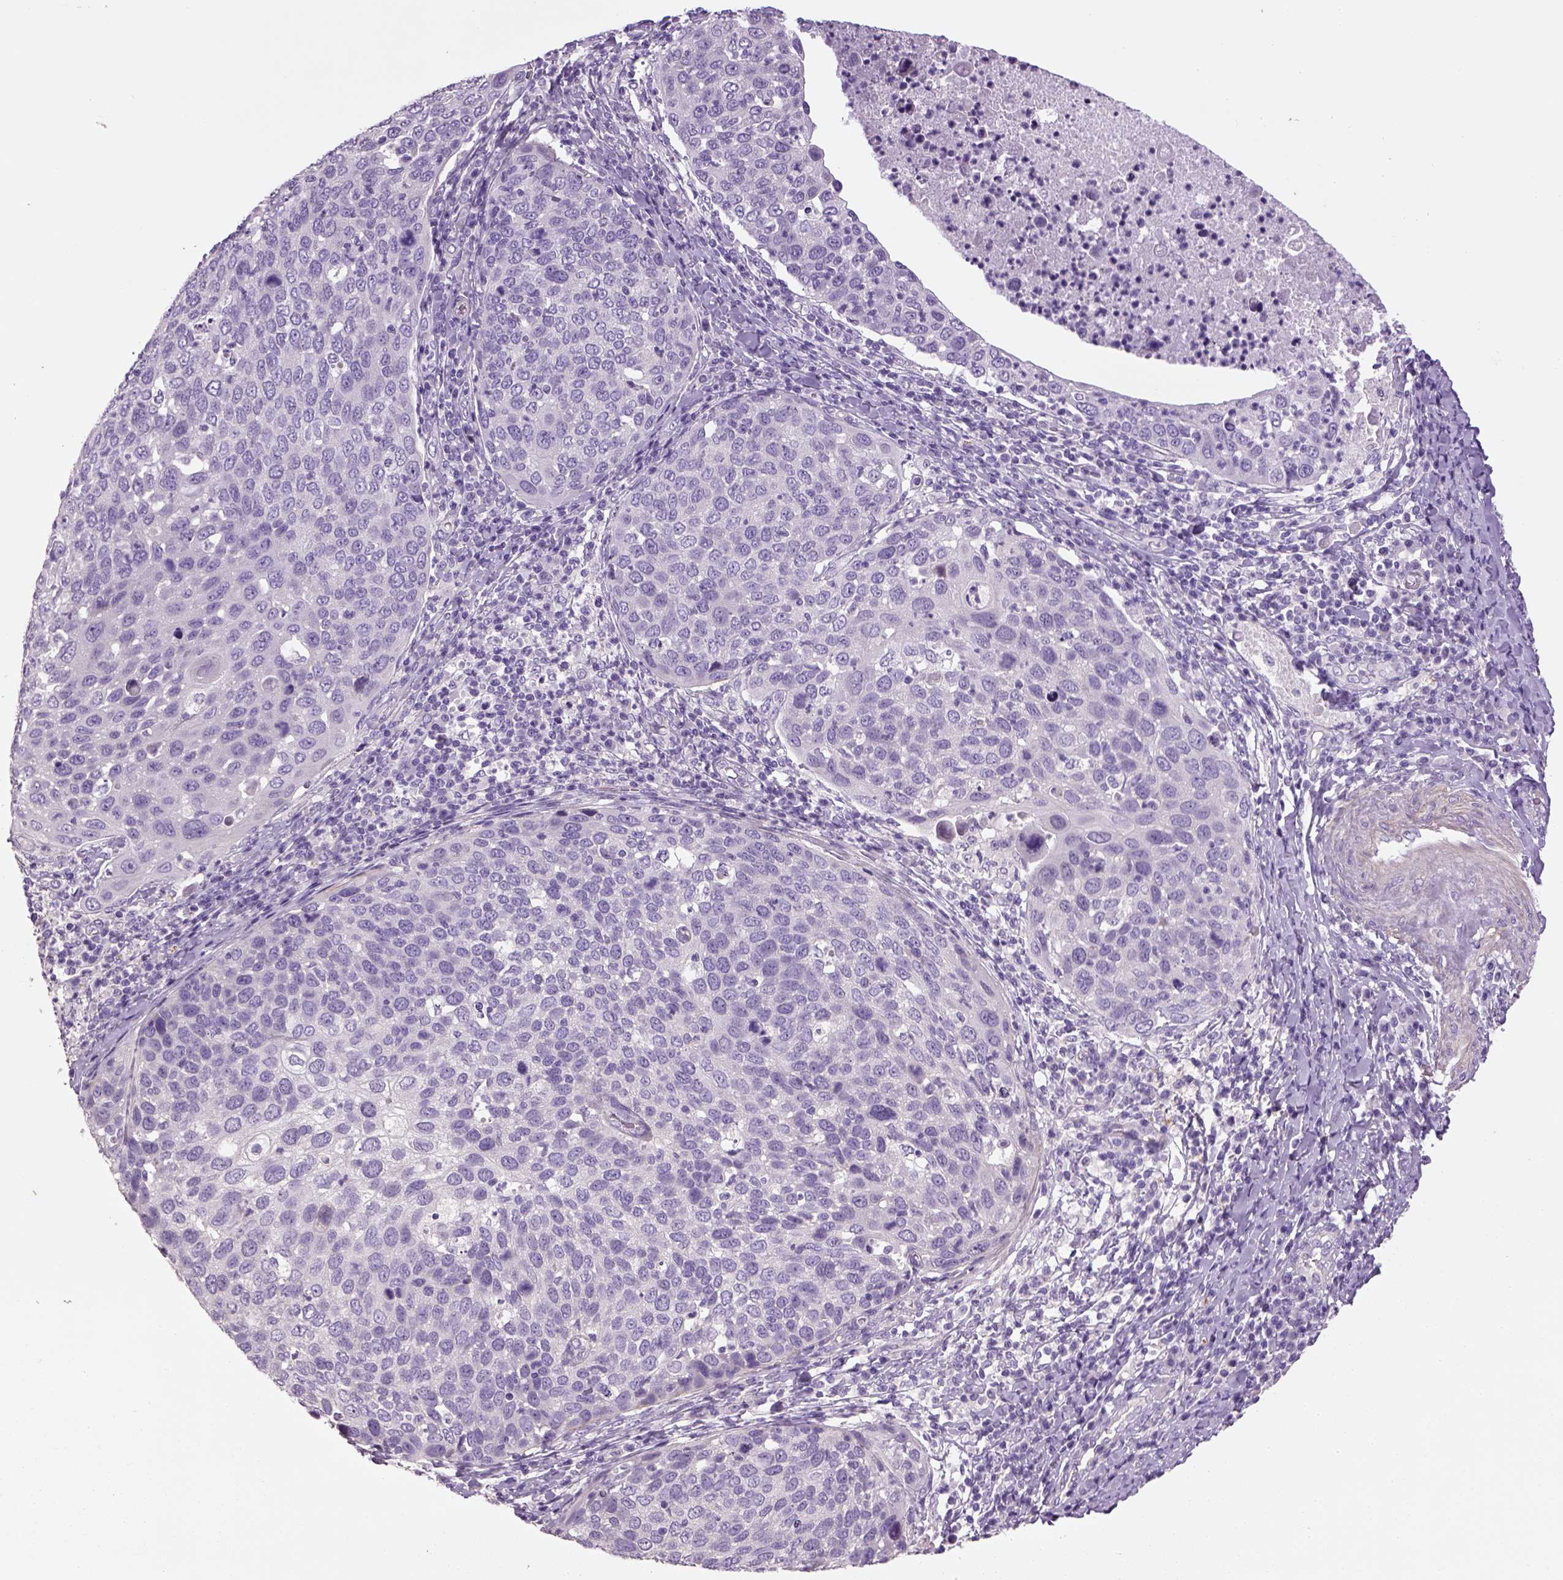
{"staining": {"intensity": "negative", "quantity": "none", "location": "none"}, "tissue": "cervical cancer", "cell_type": "Tumor cells", "image_type": "cancer", "snomed": [{"axis": "morphology", "description": "Squamous cell carcinoma, NOS"}, {"axis": "topography", "description": "Cervix"}], "caption": "Immunohistochemistry image of human cervical squamous cell carcinoma stained for a protein (brown), which shows no expression in tumor cells.", "gene": "ELOVL3", "patient": {"sex": "female", "age": 54}}